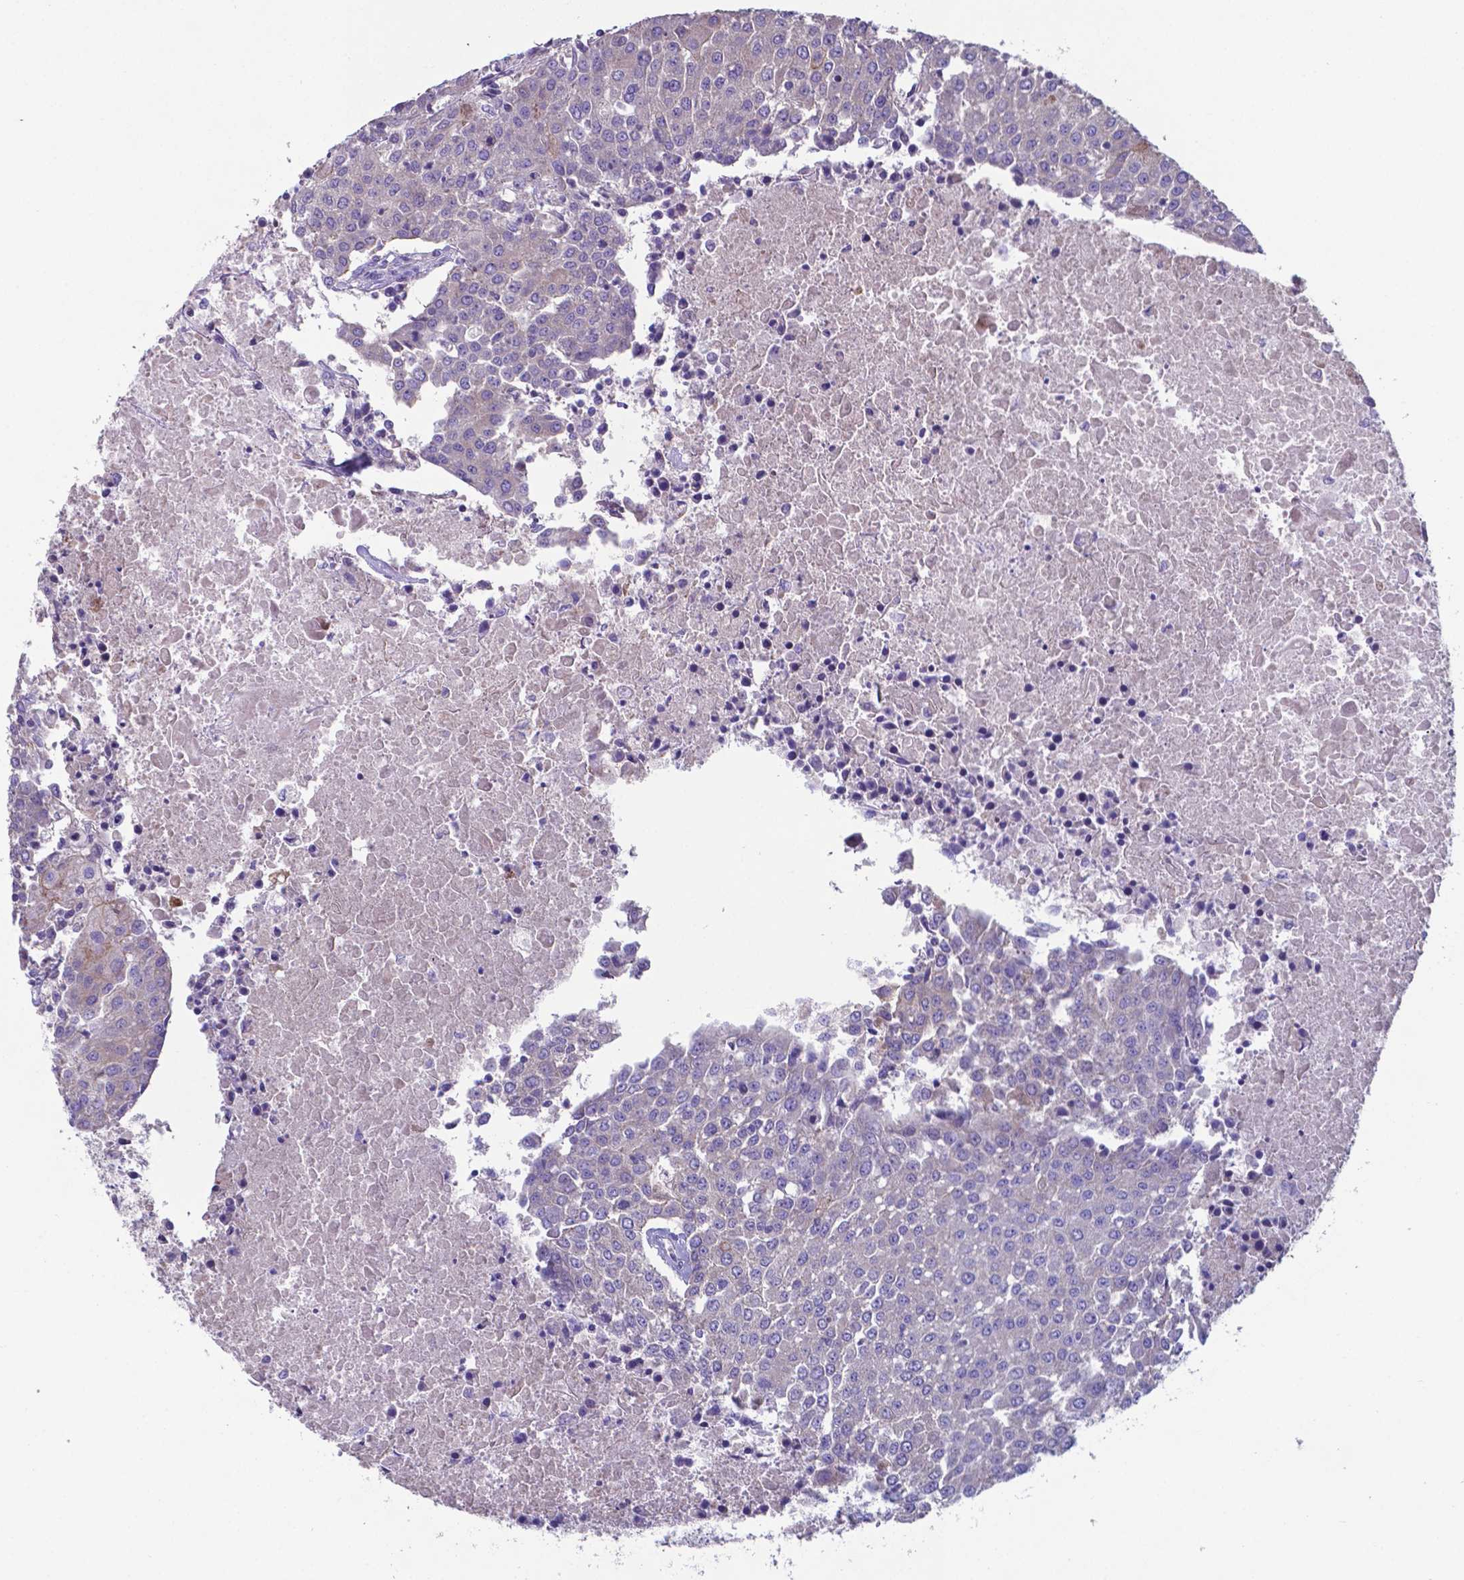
{"staining": {"intensity": "negative", "quantity": "none", "location": "none"}, "tissue": "urothelial cancer", "cell_type": "Tumor cells", "image_type": "cancer", "snomed": [{"axis": "morphology", "description": "Urothelial carcinoma, High grade"}, {"axis": "topography", "description": "Urinary bladder"}], "caption": "High magnification brightfield microscopy of urothelial cancer stained with DAB (3,3'-diaminobenzidine) (brown) and counterstained with hematoxylin (blue): tumor cells show no significant staining.", "gene": "TYRO3", "patient": {"sex": "female", "age": 85}}